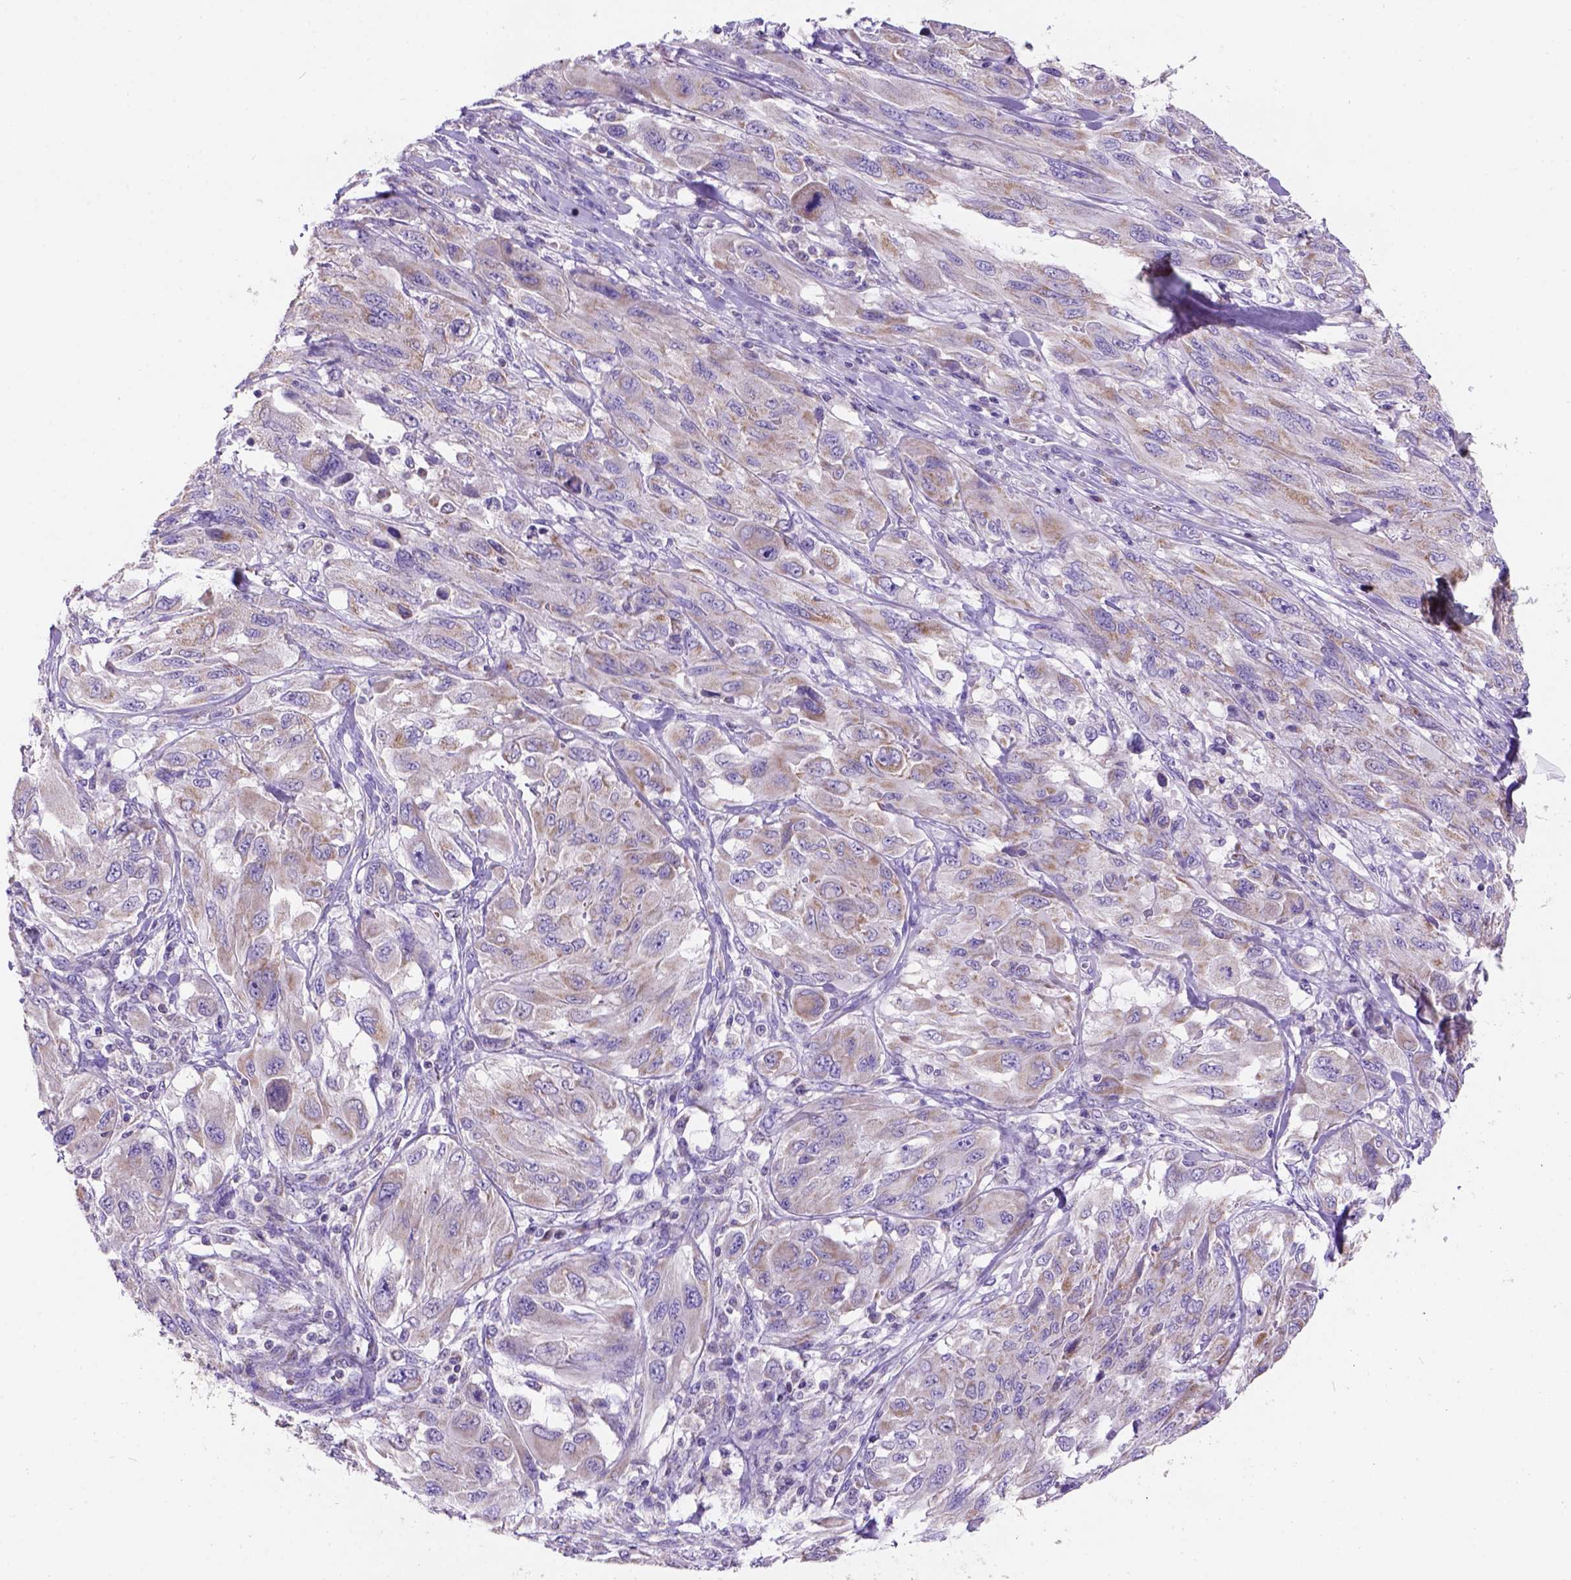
{"staining": {"intensity": "moderate", "quantity": "<25%", "location": "cytoplasmic/membranous"}, "tissue": "melanoma", "cell_type": "Tumor cells", "image_type": "cancer", "snomed": [{"axis": "morphology", "description": "Malignant melanoma, NOS"}, {"axis": "topography", "description": "Skin"}], "caption": "This image shows melanoma stained with IHC to label a protein in brown. The cytoplasmic/membranous of tumor cells show moderate positivity for the protein. Nuclei are counter-stained blue.", "gene": "L2HGDH", "patient": {"sex": "female", "age": 91}}